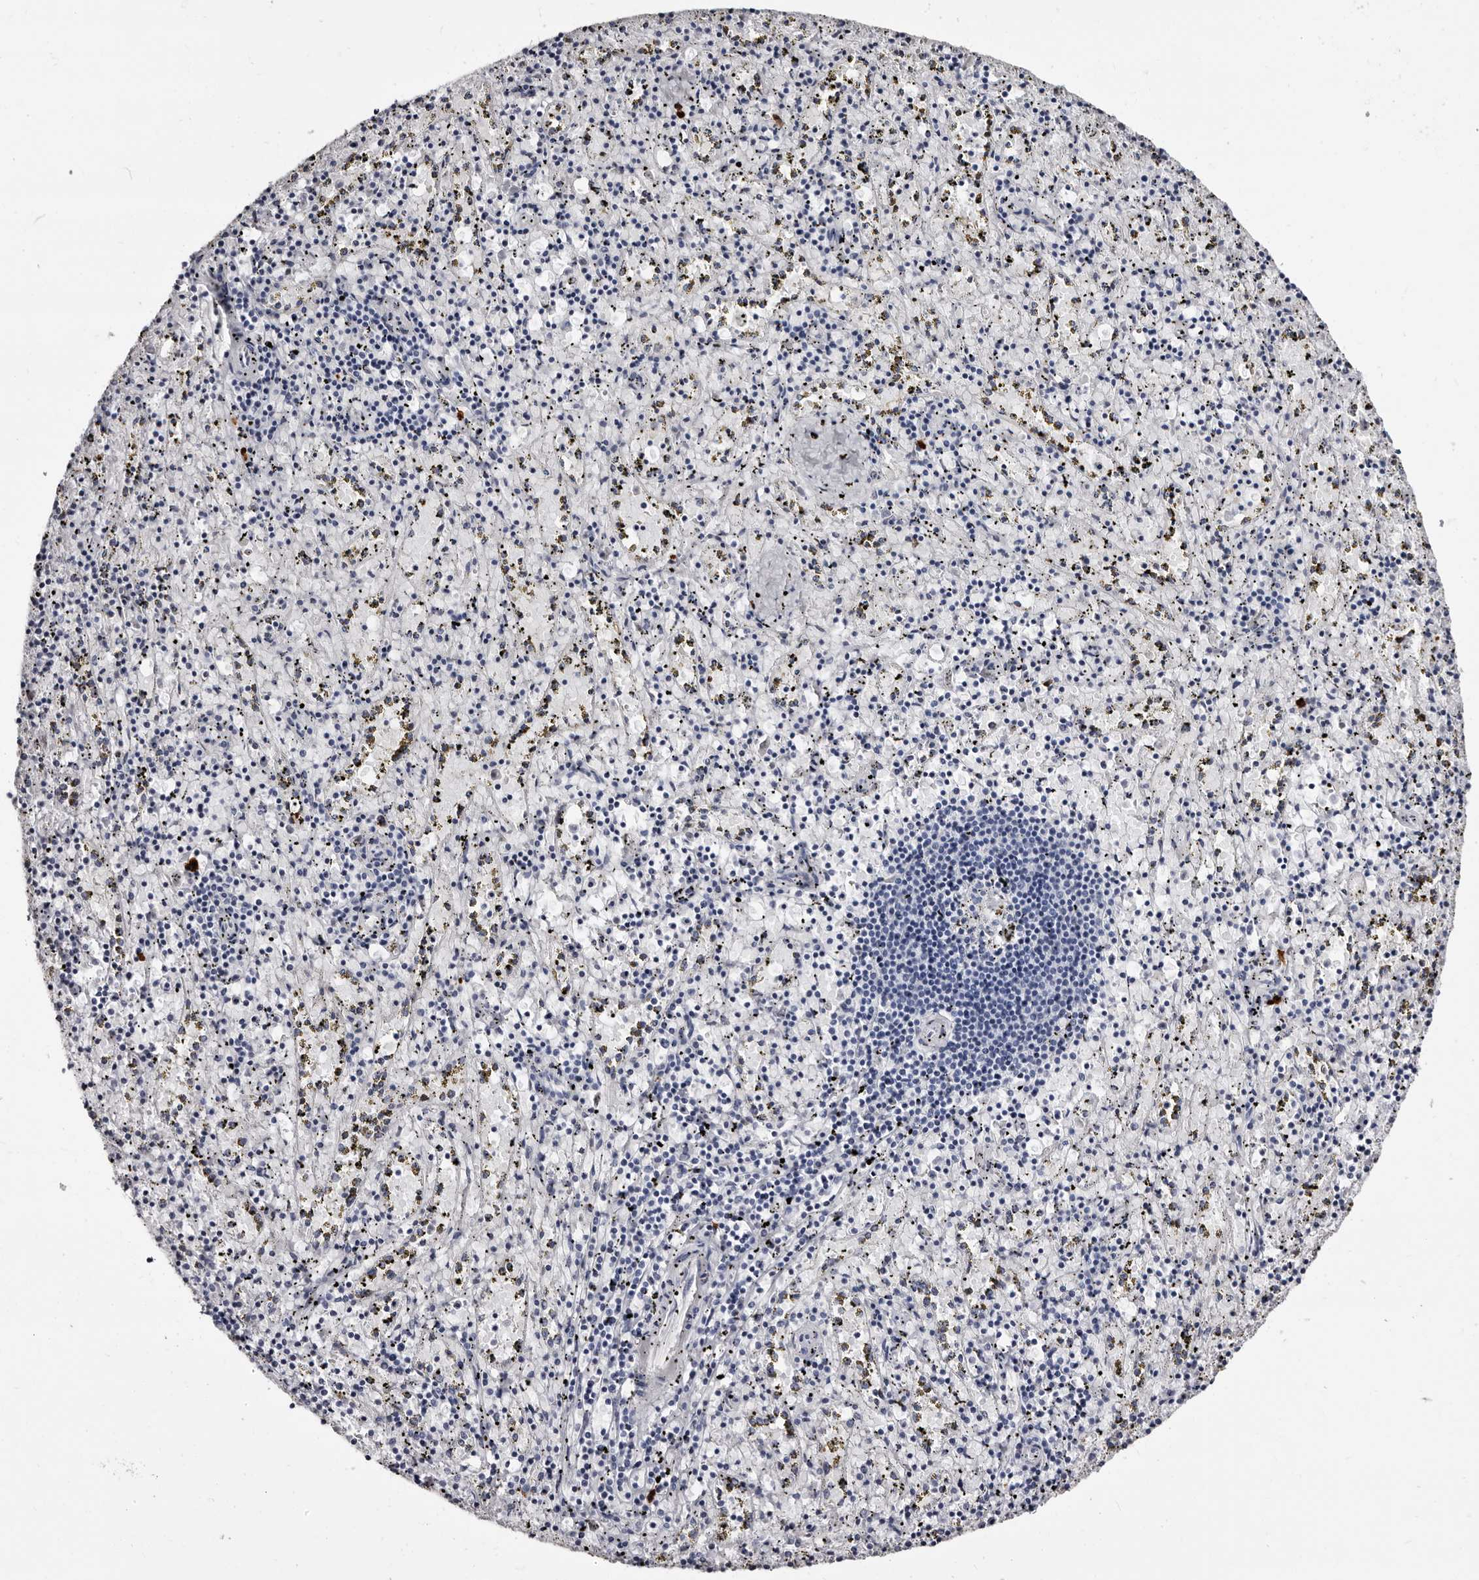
{"staining": {"intensity": "negative", "quantity": "none", "location": "none"}, "tissue": "spleen", "cell_type": "Cells in red pulp", "image_type": "normal", "snomed": [{"axis": "morphology", "description": "Normal tissue, NOS"}, {"axis": "topography", "description": "Spleen"}], "caption": "Cells in red pulp are negative for protein expression in normal human spleen. (Immunohistochemistry (ihc), brightfield microscopy, high magnification).", "gene": "TBC1D22B", "patient": {"sex": "male", "age": 11}}